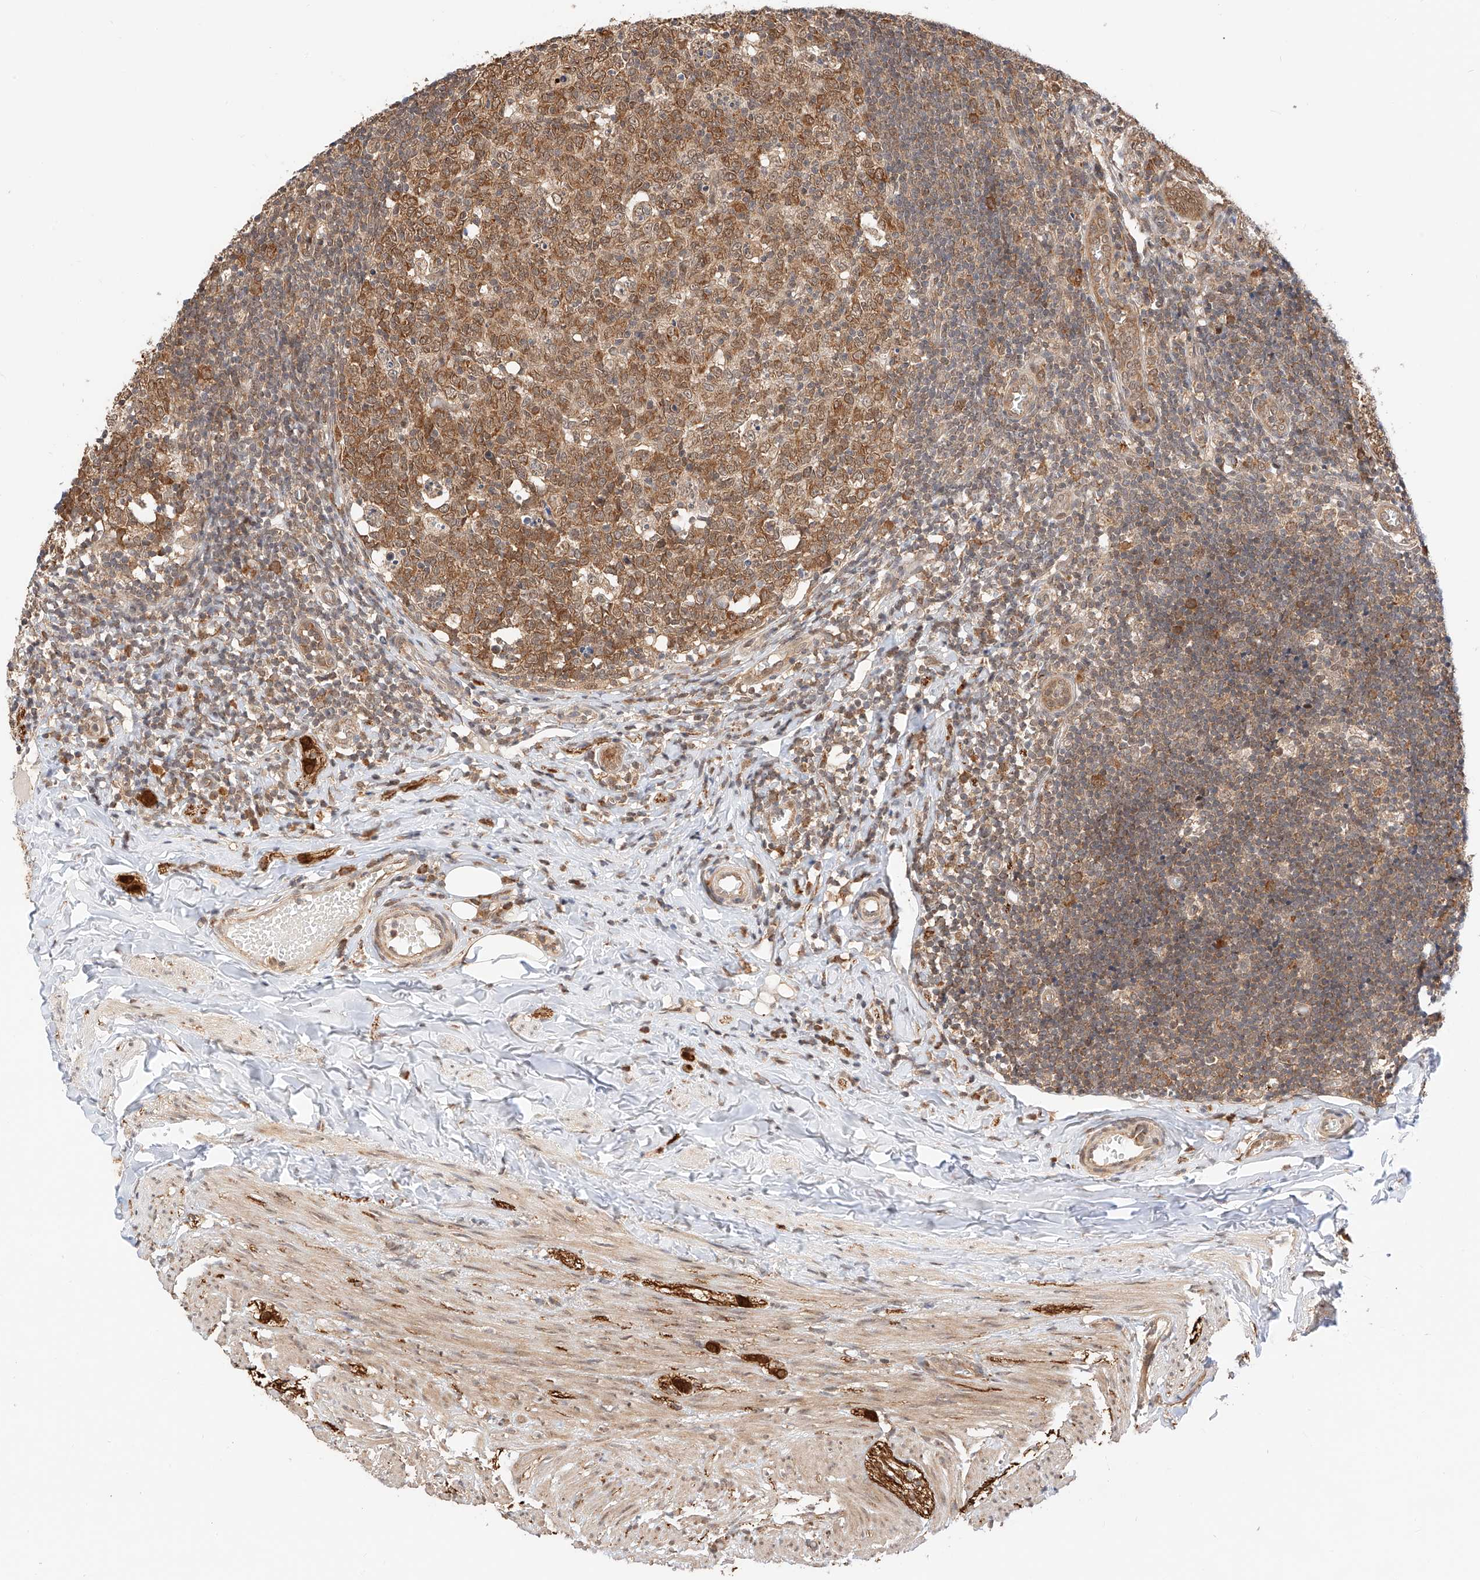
{"staining": {"intensity": "strong", "quantity": ">75%", "location": "cytoplasmic/membranous,nuclear"}, "tissue": "appendix", "cell_type": "Glandular cells", "image_type": "normal", "snomed": [{"axis": "morphology", "description": "Normal tissue, NOS"}, {"axis": "topography", "description": "Appendix"}], "caption": "Immunohistochemical staining of normal human appendix shows strong cytoplasmic/membranous,nuclear protein expression in about >75% of glandular cells.", "gene": "EIF4H", "patient": {"sex": "male", "age": 8}}